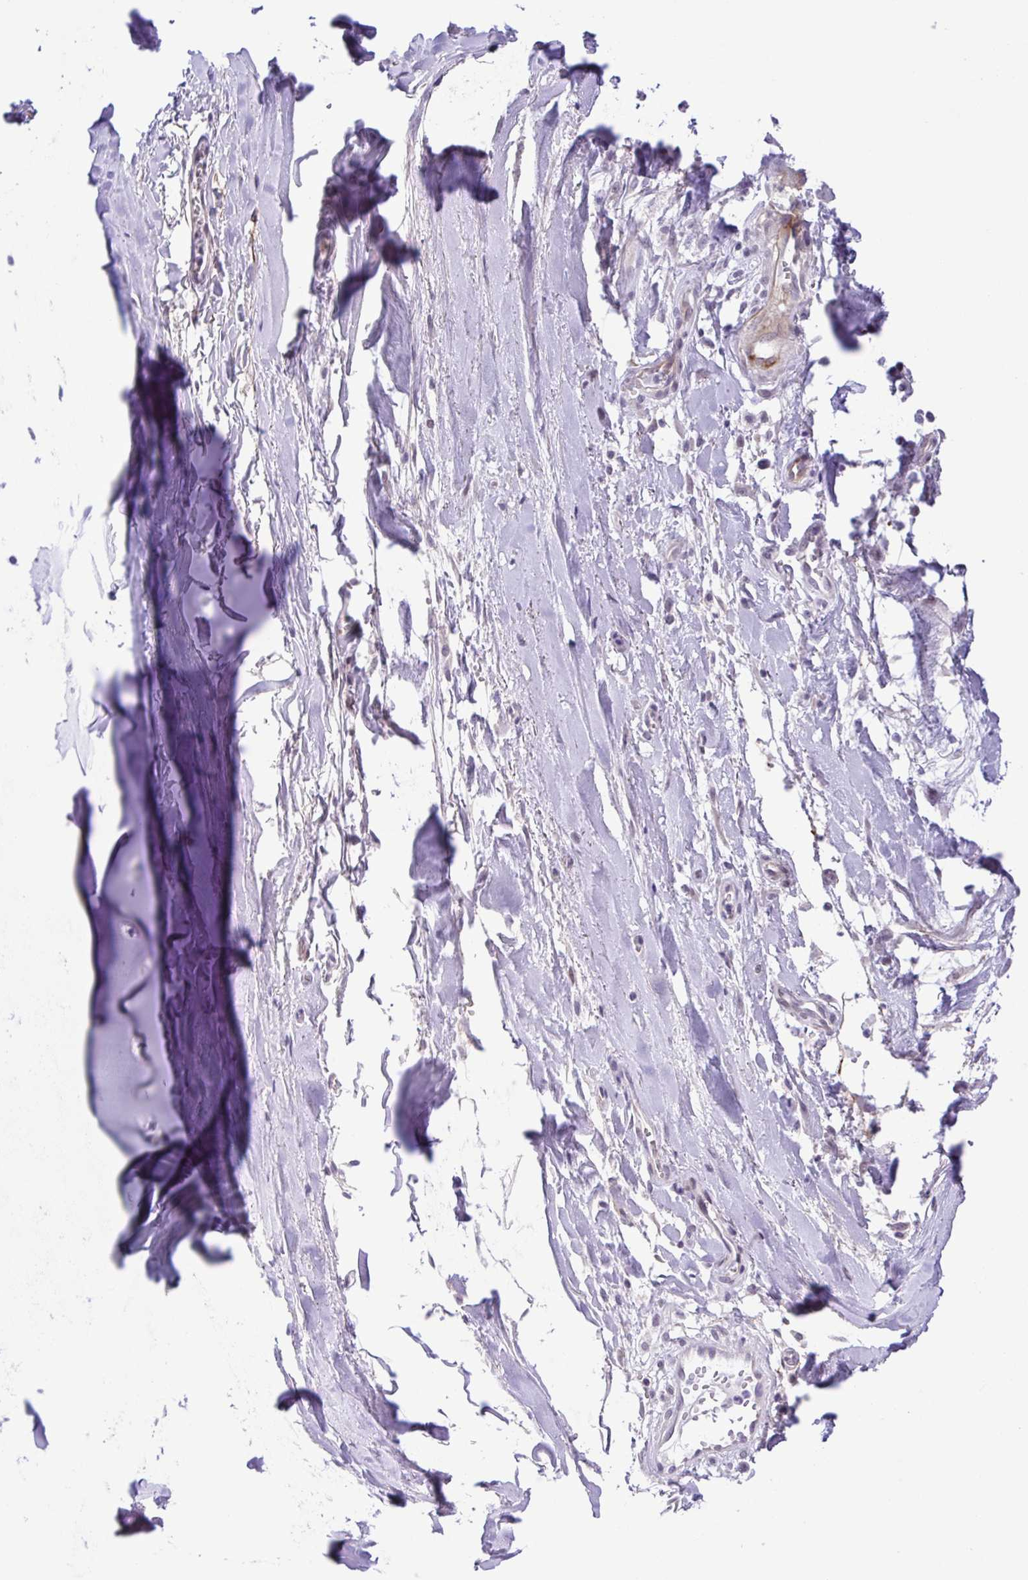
{"staining": {"intensity": "negative", "quantity": "none", "location": "none"}, "tissue": "soft tissue", "cell_type": "Fibroblasts", "image_type": "normal", "snomed": [{"axis": "morphology", "description": "Normal tissue, NOS"}, {"axis": "topography", "description": "Cartilage tissue"}, {"axis": "topography", "description": "Nasopharynx"}, {"axis": "topography", "description": "Thyroid gland"}], "caption": "Fibroblasts show no significant positivity in benign soft tissue. (DAB (3,3'-diaminobenzidine) immunohistochemistry, high magnification).", "gene": "DCLK2", "patient": {"sex": "male", "age": 63}}